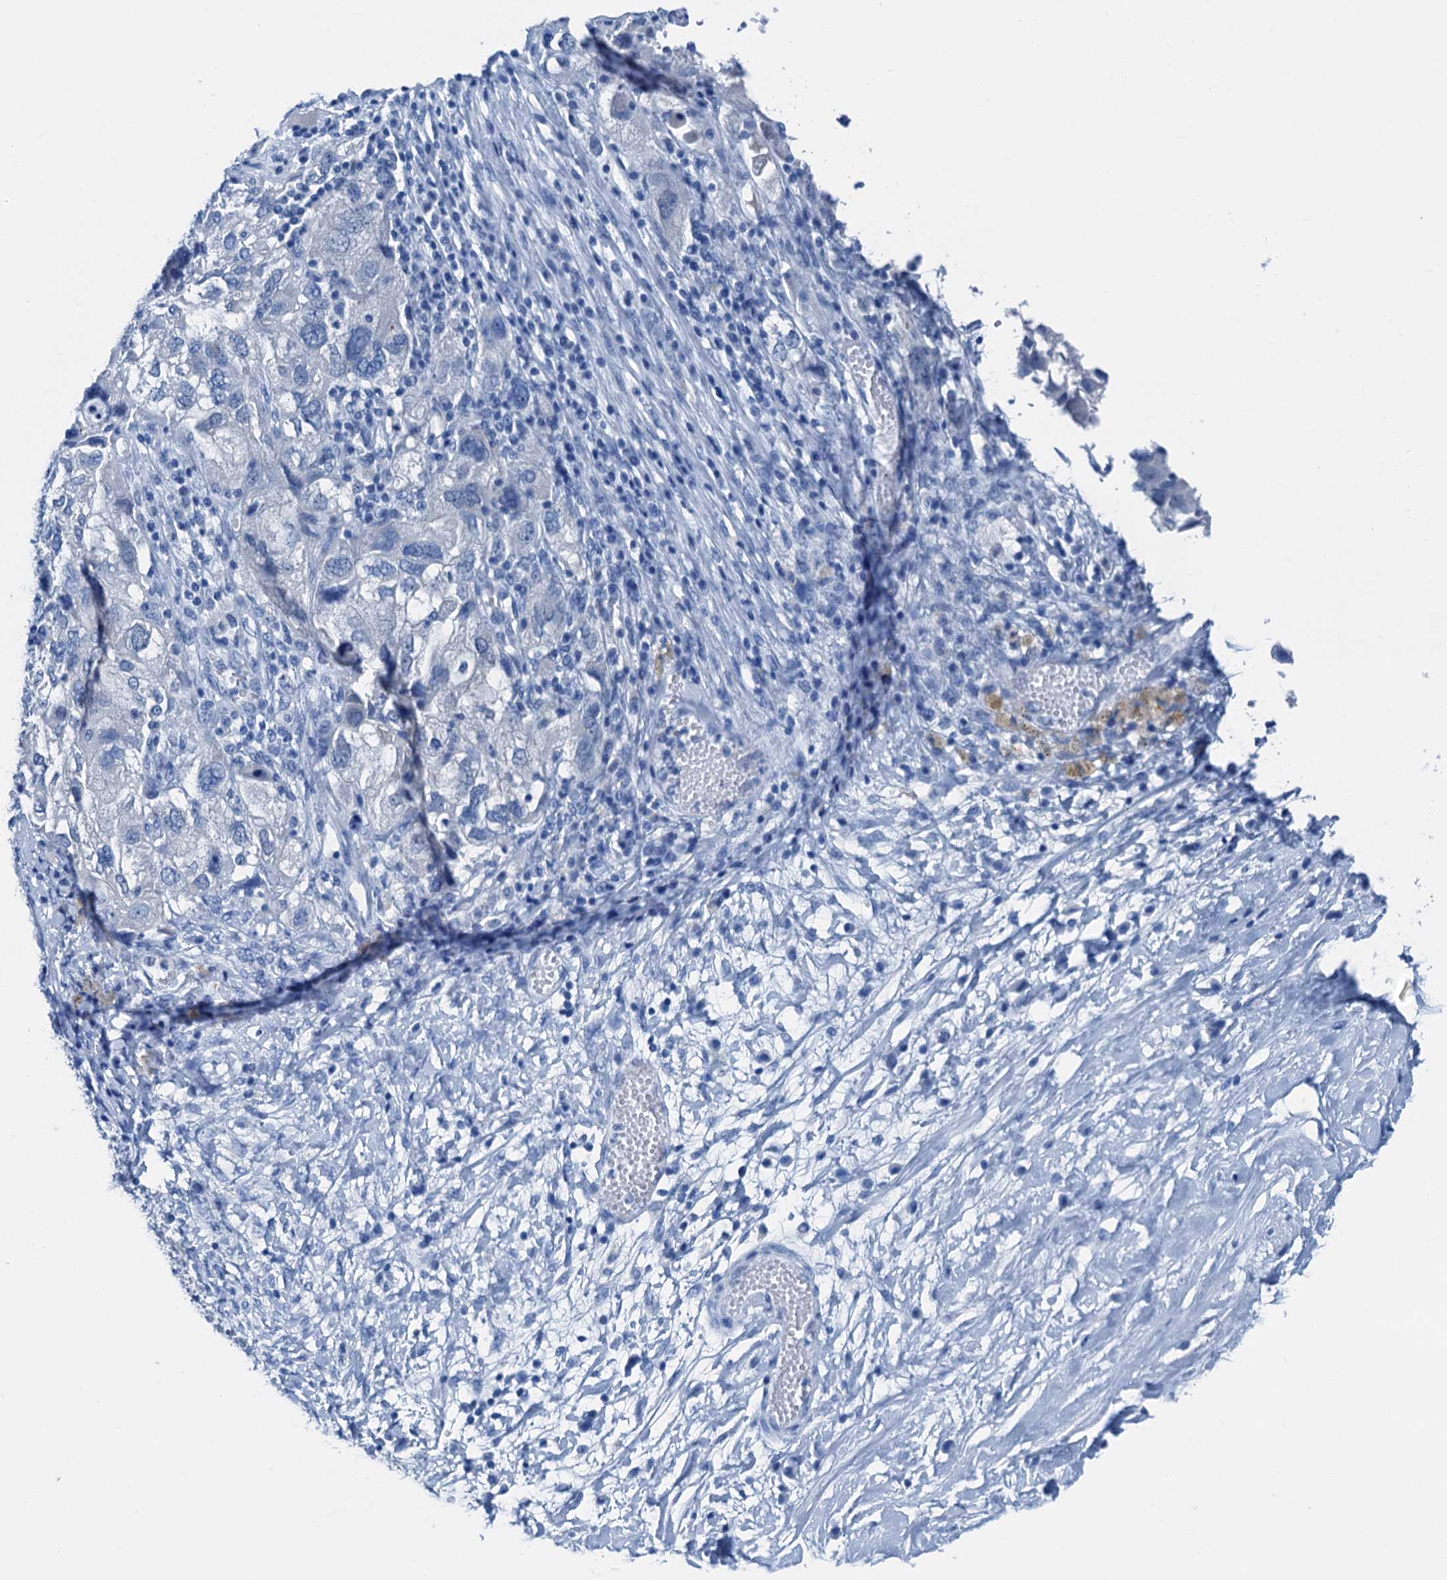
{"staining": {"intensity": "negative", "quantity": "none", "location": "none"}, "tissue": "ovarian cancer", "cell_type": "Tumor cells", "image_type": "cancer", "snomed": [{"axis": "morphology", "description": "Carcinoma, NOS"}, {"axis": "morphology", "description": "Cystadenocarcinoma, serous, NOS"}, {"axis": "topography", "description": "Ovary"}], "caption": "An IHC micrograph of ovarian serous cystadenocarcinoma is shown. There is no staining in tumor cells of ovarian serous cystadenocarcinoma.", "gene": "CBLN3", "patient": {"sex": "female", "age": 69}}